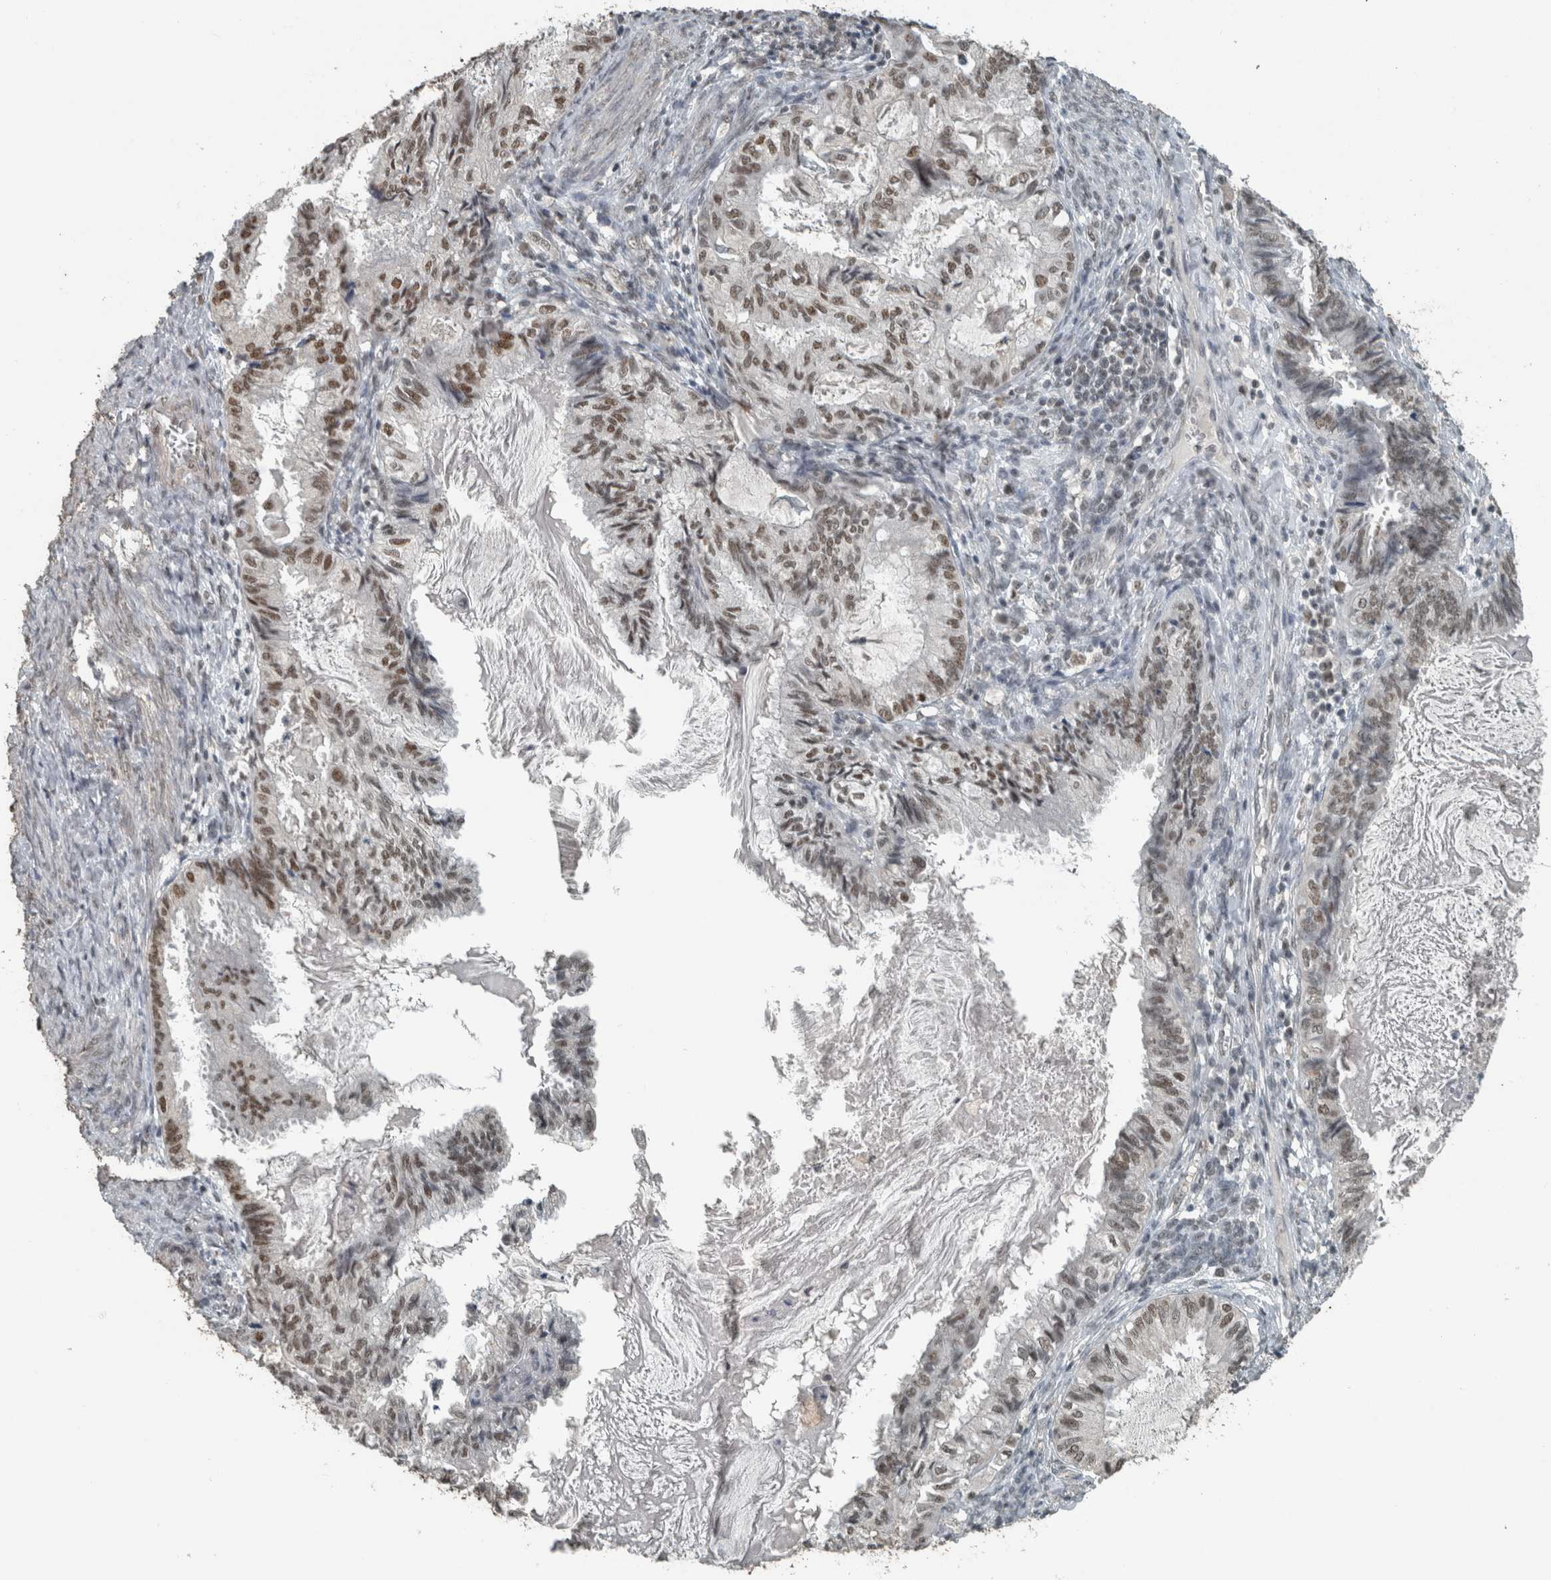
{"staining": {"intensity": "moderate", "quantity": ">75%", "location": "nuclear"}, "tissue": "cervical cancer", "cell_type": "Tumor cells", "image_type": "cancer", "snomed": [{"axis": "morphology", "description": "Normal tissue, NOS"}, {"axis": "morphology", "description": "Adenocarcinoma, NOS"}, {"axis": "topography", "description": "Cervix"}, {"axis": "topography", "description": "Endometrium"}], "caption": "A photomicrograph of human adenocarcinoma (cervical) stained for a protein reveals moderate nuclear brown staining in tumor cells. (DAB (3,3'-diaminobenzidine) IHC with brightfield microscopy, high magnification).", "gene": "ZNF24", "patient": {"sex": "female", "age": 86}}